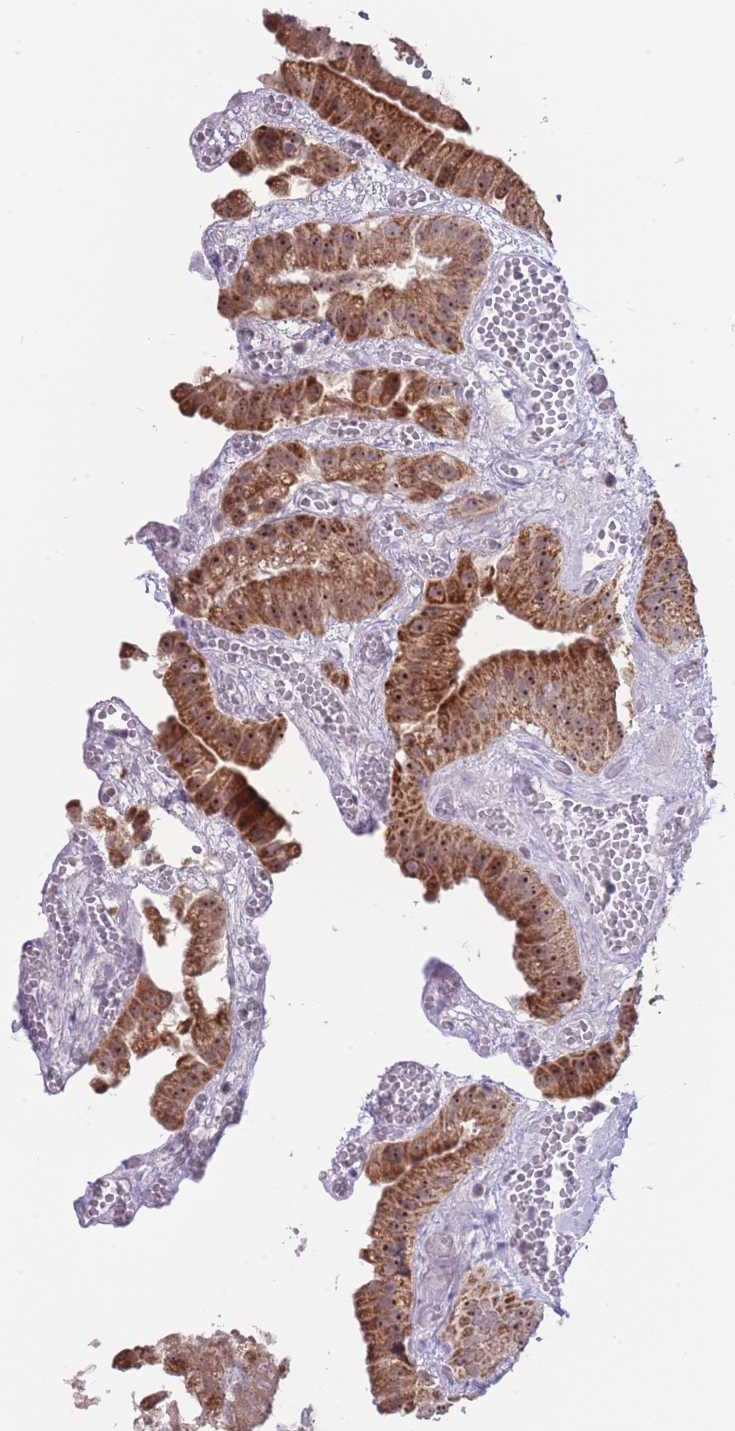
{"staining": {"intensity": "moderate", "quantity": ">75%", "location": "cytoplasmic/membranous,nuclear"}, "tissue": "gallbladder", "cell_type": "Glandular cells", "image_type": "normal", "snomed": [{"axis": "morphology", "description": "Normal tissue, NOS"}, {"axis": "topography", "description": "Gallbladder"}], "caption": "Immunohistochemical staining of normal human gallbladder demonstrates medium levels of moderate cytoplasmic/membranous,nuclear staining in about >75% of glandular cells.", "gene": "MCIDAS", "patient": {"sex": "female", "age": 64}}